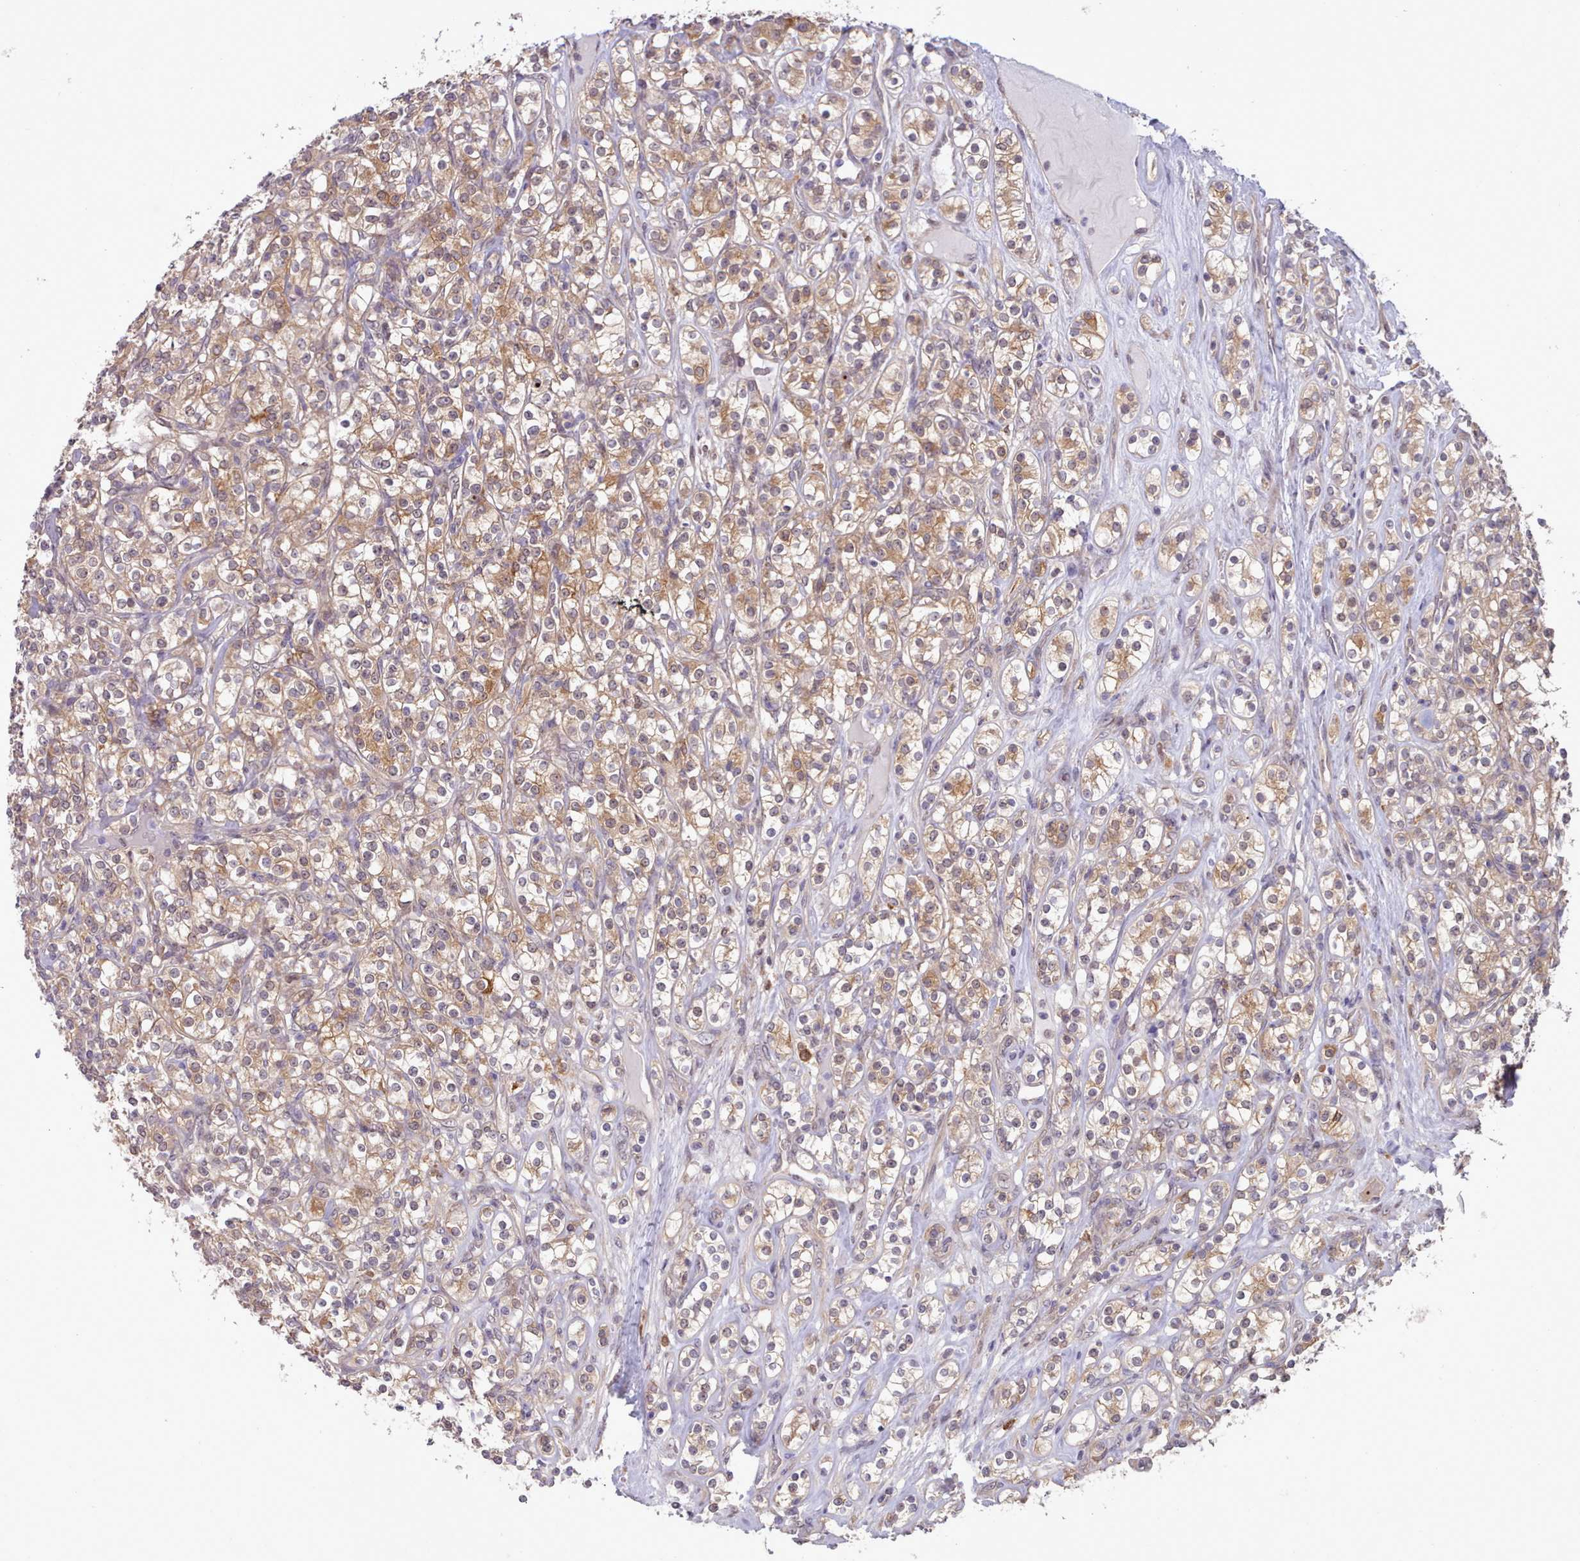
{"staining": {"intensity": "moderate", "quantity": ">75%", "location": "cytoplasmic/membranous"}, "tissue": "renal cancer", "cell_type": "Tumor cells", "image_type": "cancer", "snomed": [{"axis": "morphology", "description": "Adenocarcinoma, NOS"}, {"axis": "topography", "description": "Kidney"}], "caption": "Tumor cells display medium levels of moderate cytoplasmic/membranous expression in approximately >75% of cells in renal cancer.", "gene": "CES3", "patient": {"sex": "male", "age": 77}}